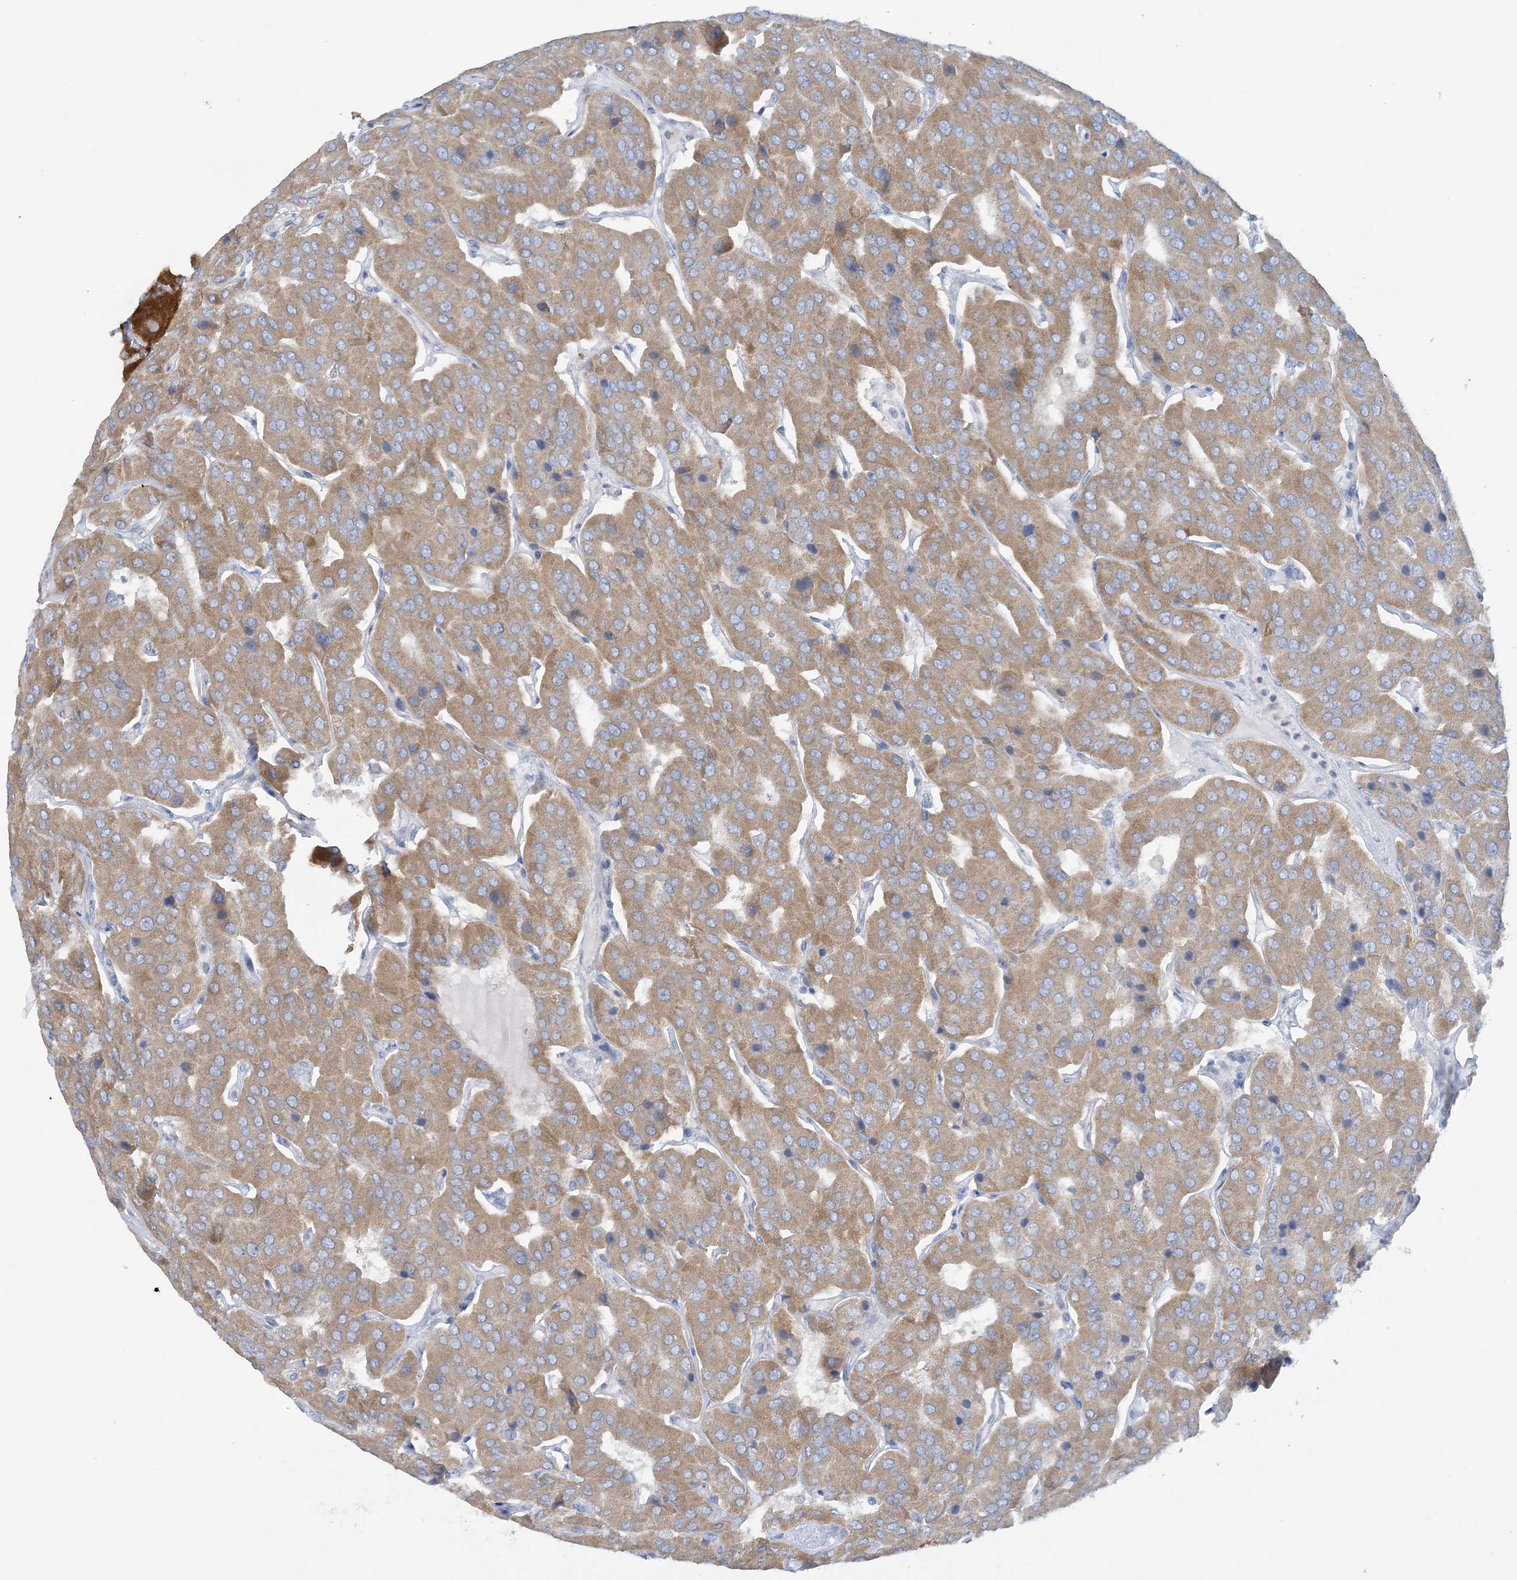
{"staining": {"intensity": "moderate", "quantity": ">75%", "location": "cytoplasmic/membranous"}, "tissue": "parathyroid gland", "cell_type": "Glandular cells", "image_type": "normal", "snomed": [{"axis": "morphology", "description": "Normal tissue, NOS"}, {"axis": "morphology", "description": "Adenoma, NOS"}, {"axis": "topography", "description": "Parathyroid gland"}], "caption": "Human parathyroid gland stained with a protein marker reveals moderate staining in glandular cells.", "gene": "MRPS18A", "patient": {"sex": "female", "age": 86}}